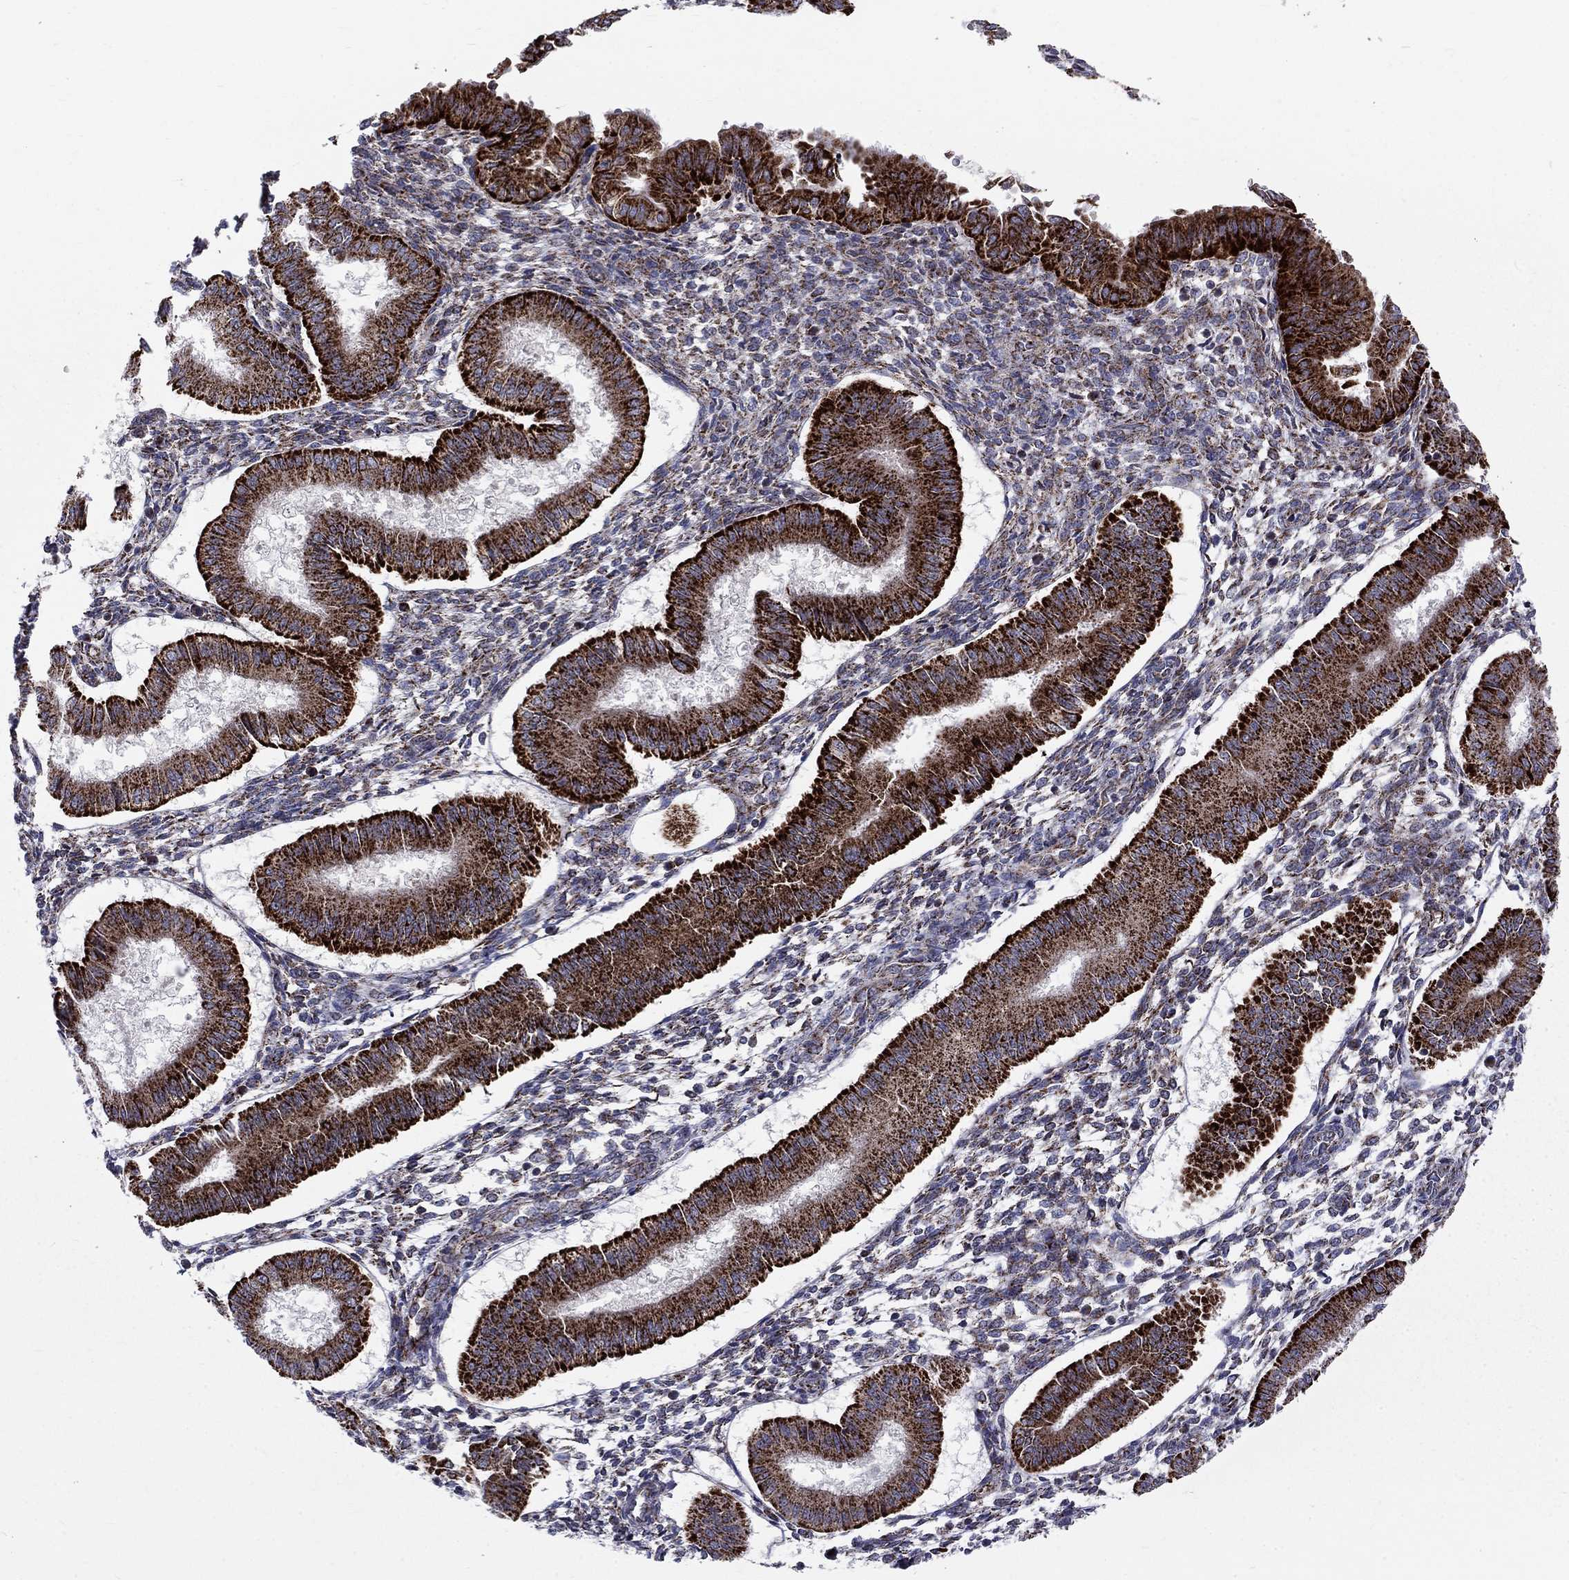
{"staining": {"intensity": "moderate", "quantity": "<25%", "location": "cytoplasmic/membranous"}, "tissue": "endometrium", "cell_type": "Cells in endometrial stroma", "image_type": "normal", "snomed": [{"axis": "morphology", "description": "Normal tissue, NOS"}, {"axis": "topography", "description": "Endometrium"}], "caption": "Endometrium stained with IHC demonstrates moderate cytoplasmic/membranous staining in approximately <25% of cells in endometrial stroma.", "gene": "ALDH1B1", "patient": {"sex": "female", "age": 43}}